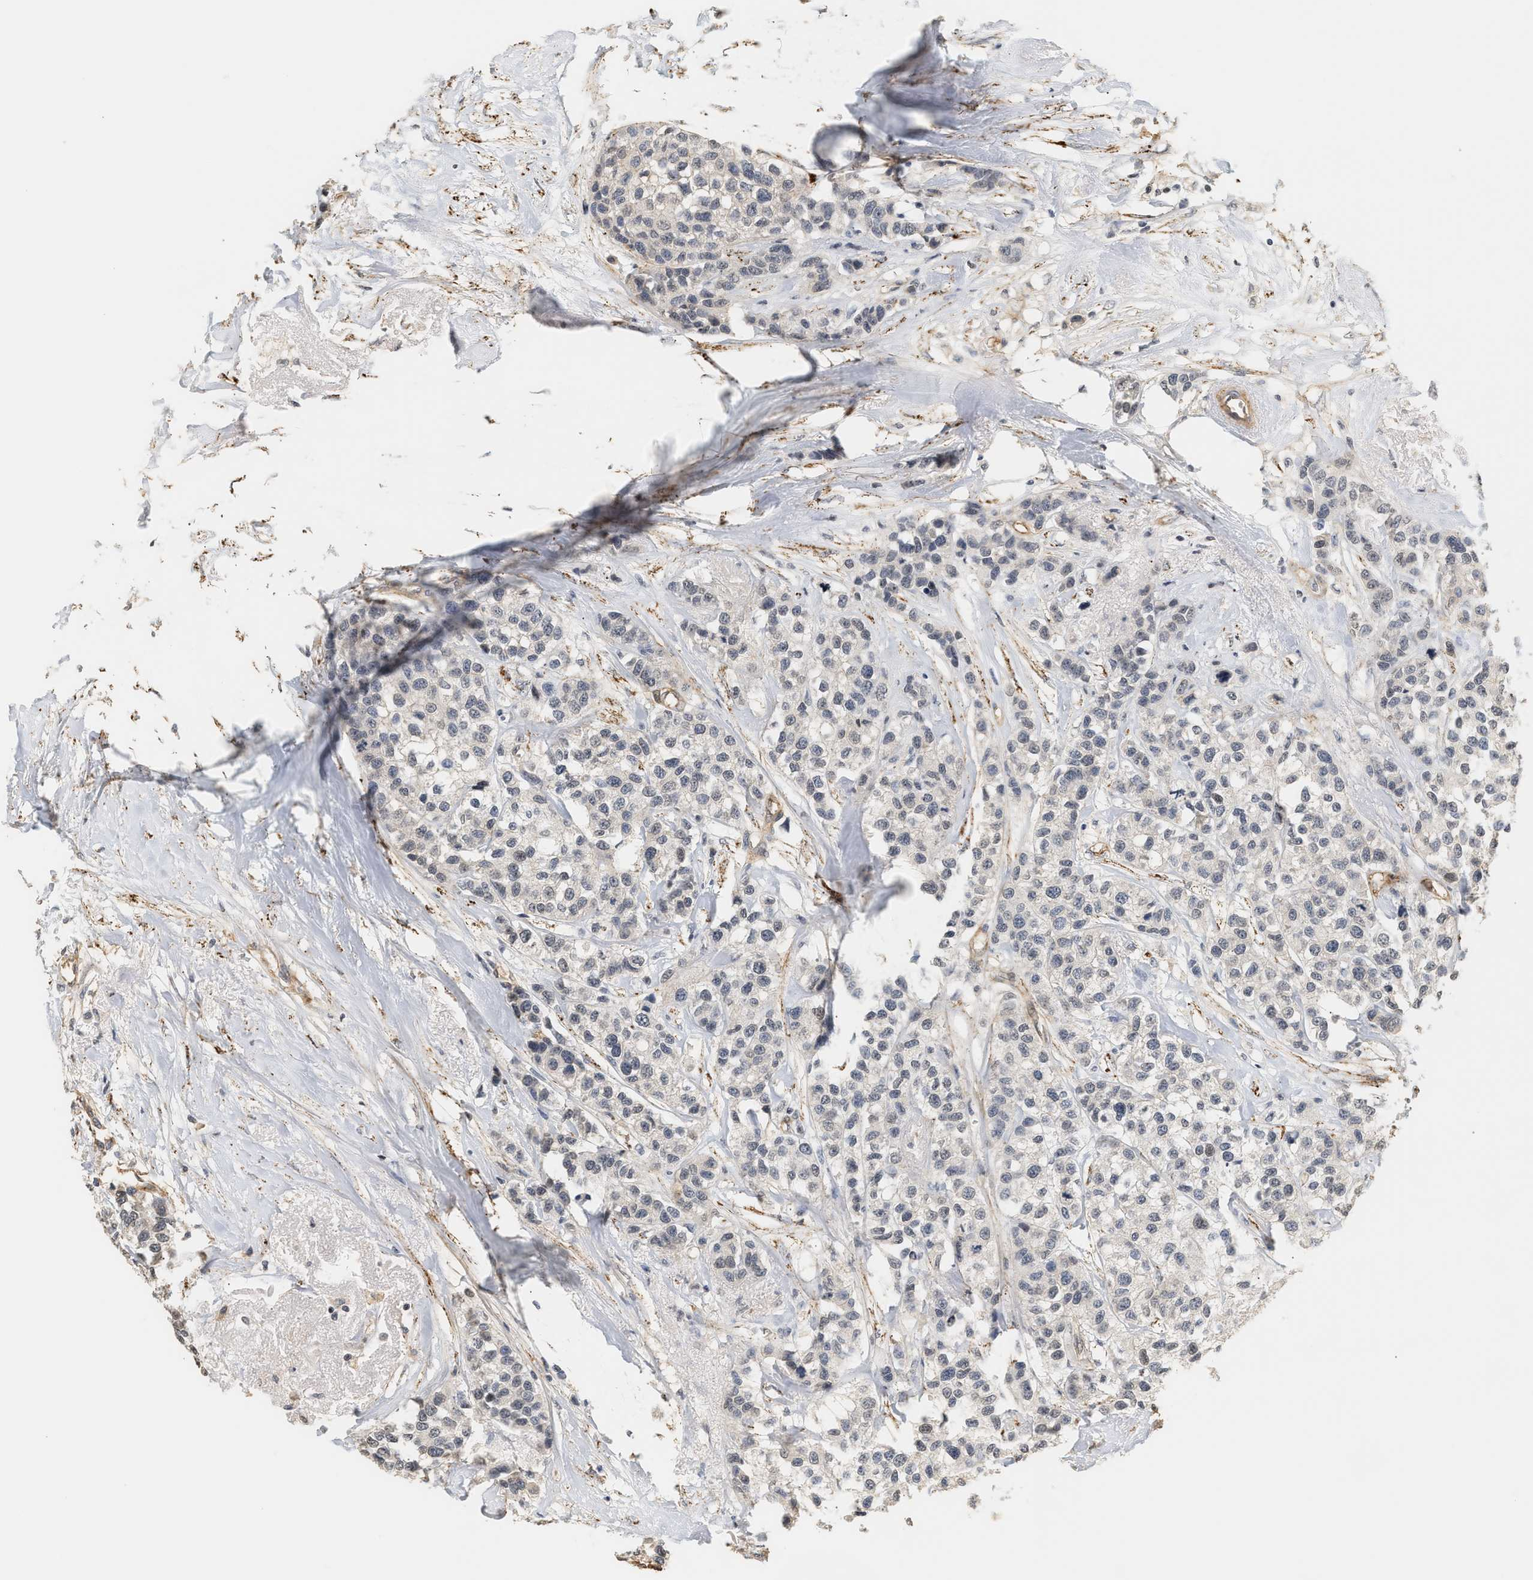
{"staining": {"intensity": "negative", "quantity": "none", "location": "none"}, "tissue": "breast cancer", "cell_type": "Tumor cells", "image_type": "cancer", "snomed": [{"axis": "morphology", "description": "Duct carcinoma"}, {"axis": "topography", "description": "Breast"}], "caption": "DAB immunohistochemical staining of human breast intraductal carcinoma shows no significant staining in tumor cells. (DAB immunohistochemistry (IHC), high magnification).", "gene": "PLXND1", "patient": {"sex": "female", "age": 51}}